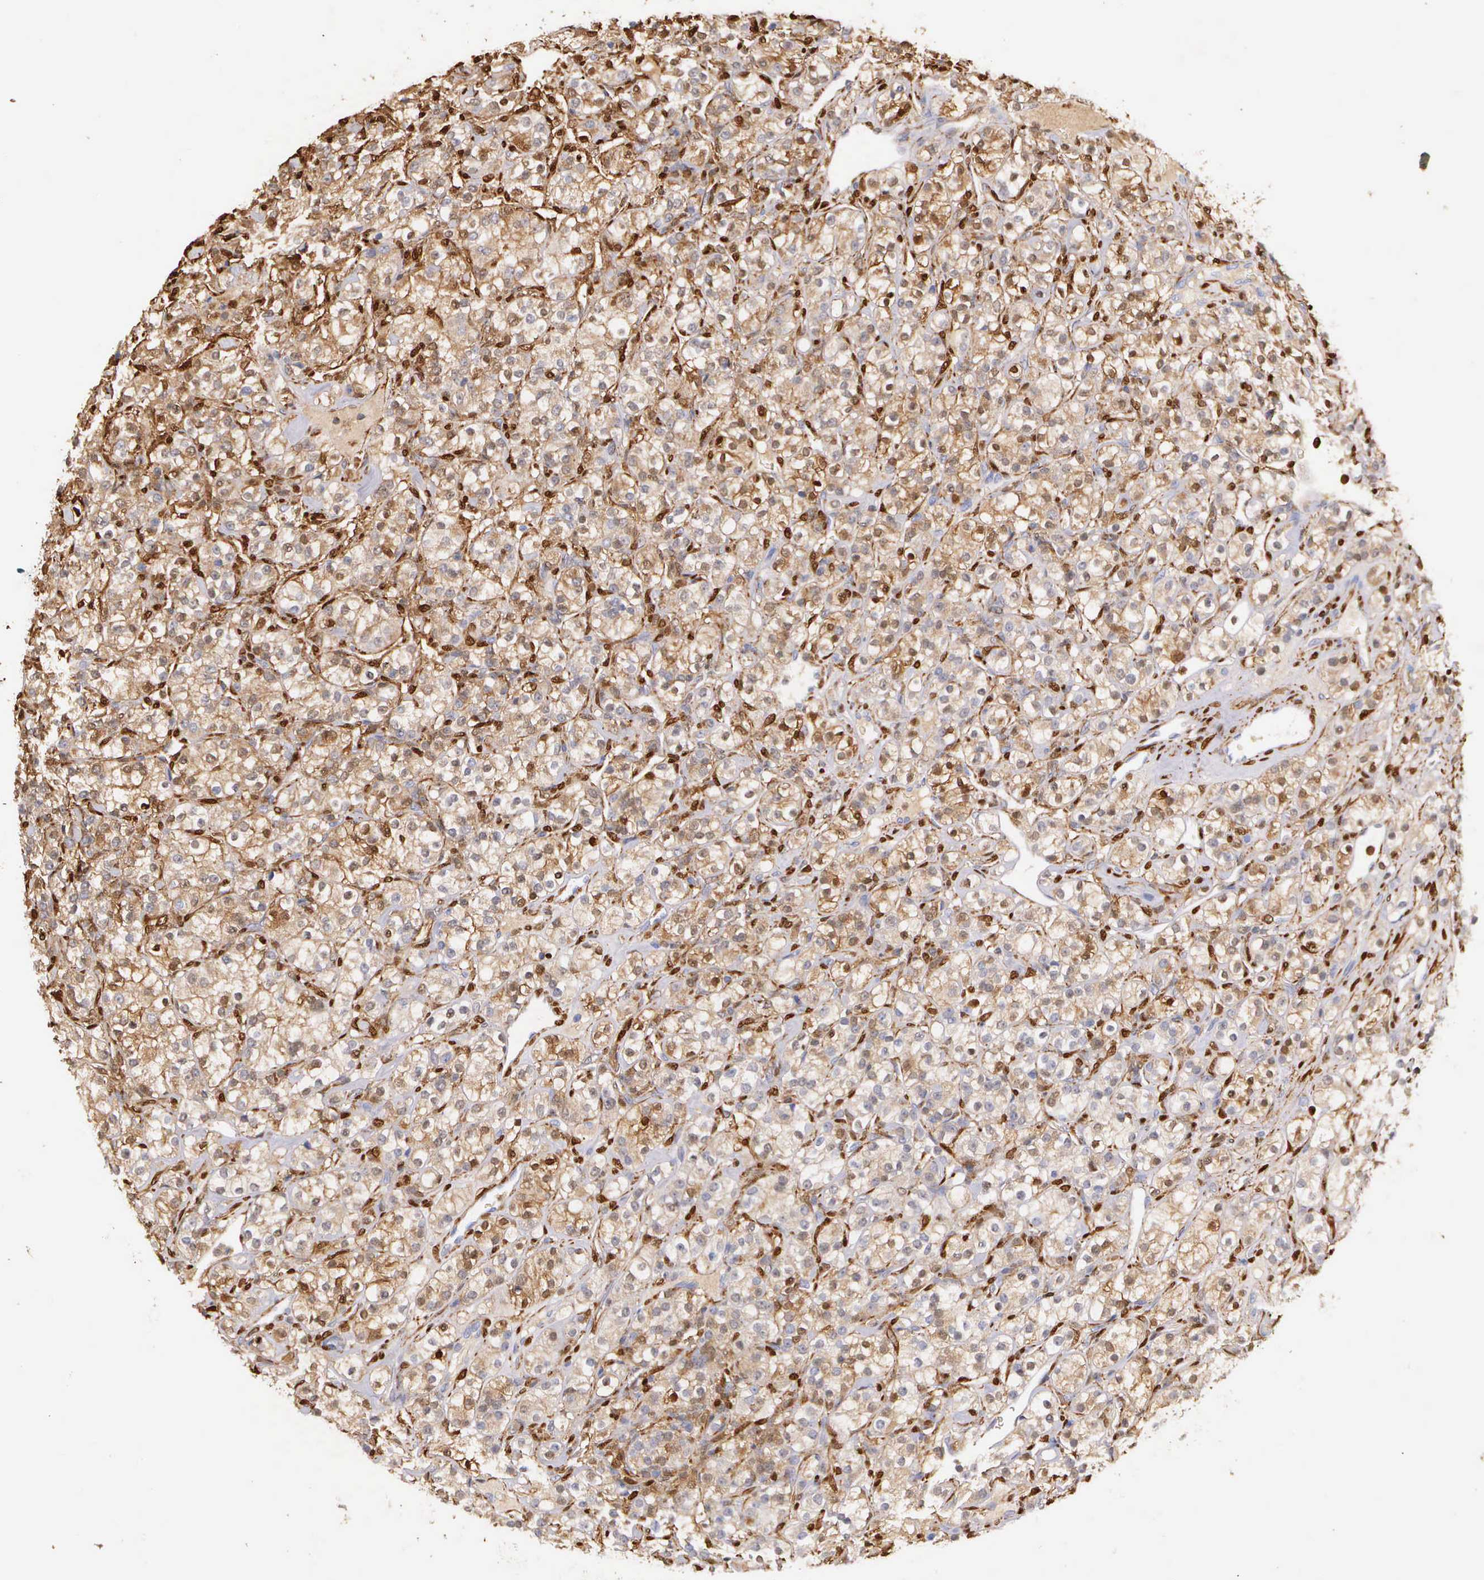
{"staining": {"intensity": "moderate", "quantity": "25%-75%", "location": "nuclear"}, "tissue": "renal cancer", "cell_type": "Tumor cells", "image_type": "cancer", "snomed": [{"axis": "morphology", "description": "Adenocarcinoma, NOS"}, {"axis": "topography", "description": "Kidney"}], "caption": "Moderate nuclear protein positivity is present in about 25%-75% of tumor cells in adenocarcinoma (renal).", "gene": "LGALS1", "patient": {"sex": "male", "age": 77}}